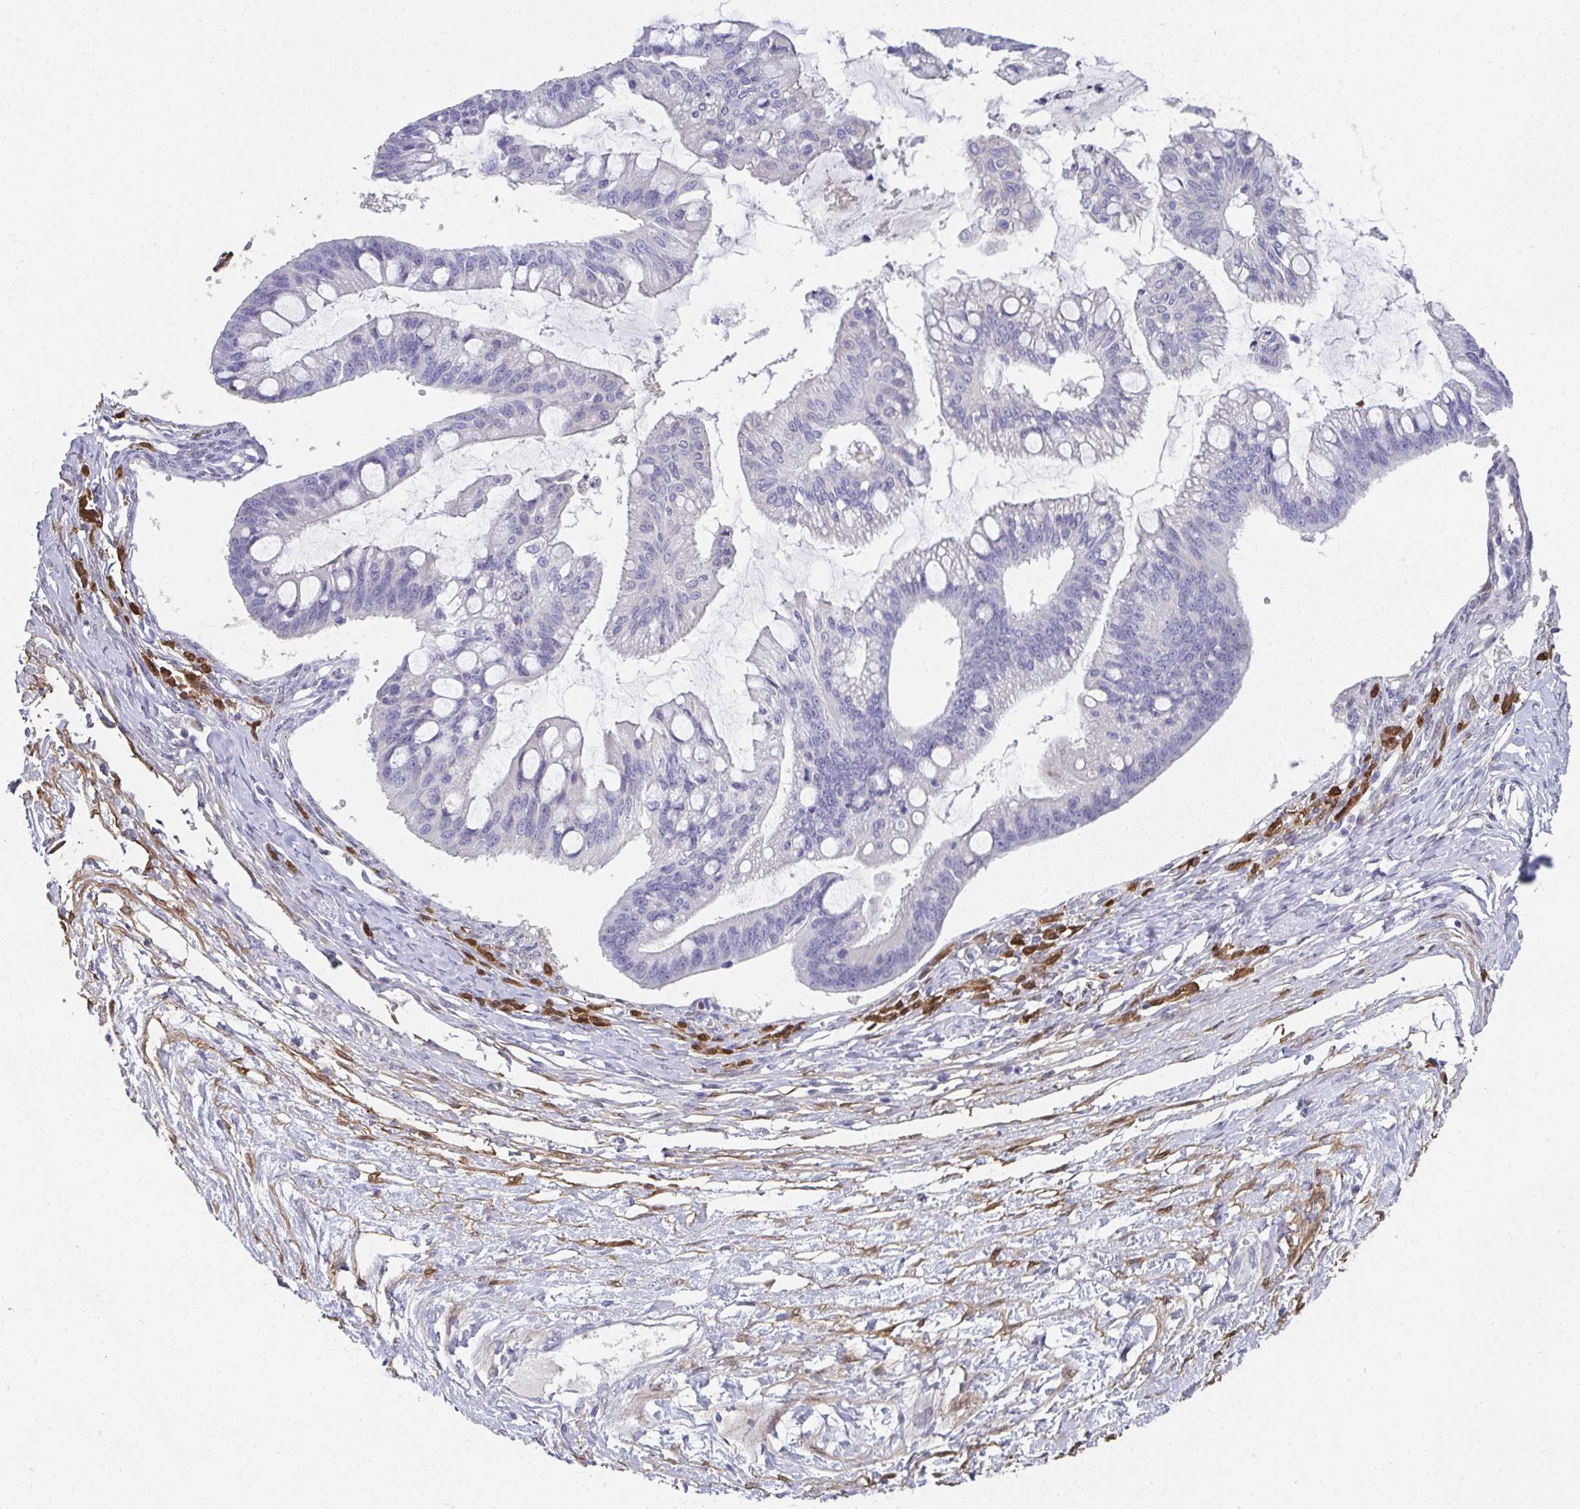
{"staining": {"intensity": "negative", "quantity": "none", "location": "none"}, "tissue": "ovarian cancer", "cell_type": "Tumor cells", "image_type": "cancer", "snomed": [{"axis": "morphology", "description": "Cystadenocarcinoma, mucinous, NOS"}, {"axis": "topography", "description": "Ovary"}], "caption": "Immunohistochemical staining of ovarian mucinous cystadenocarcinoma displays no significant staining in tumor cells.", "gene": "RBP1", "patient": {"sex": "female", "age": 73}}